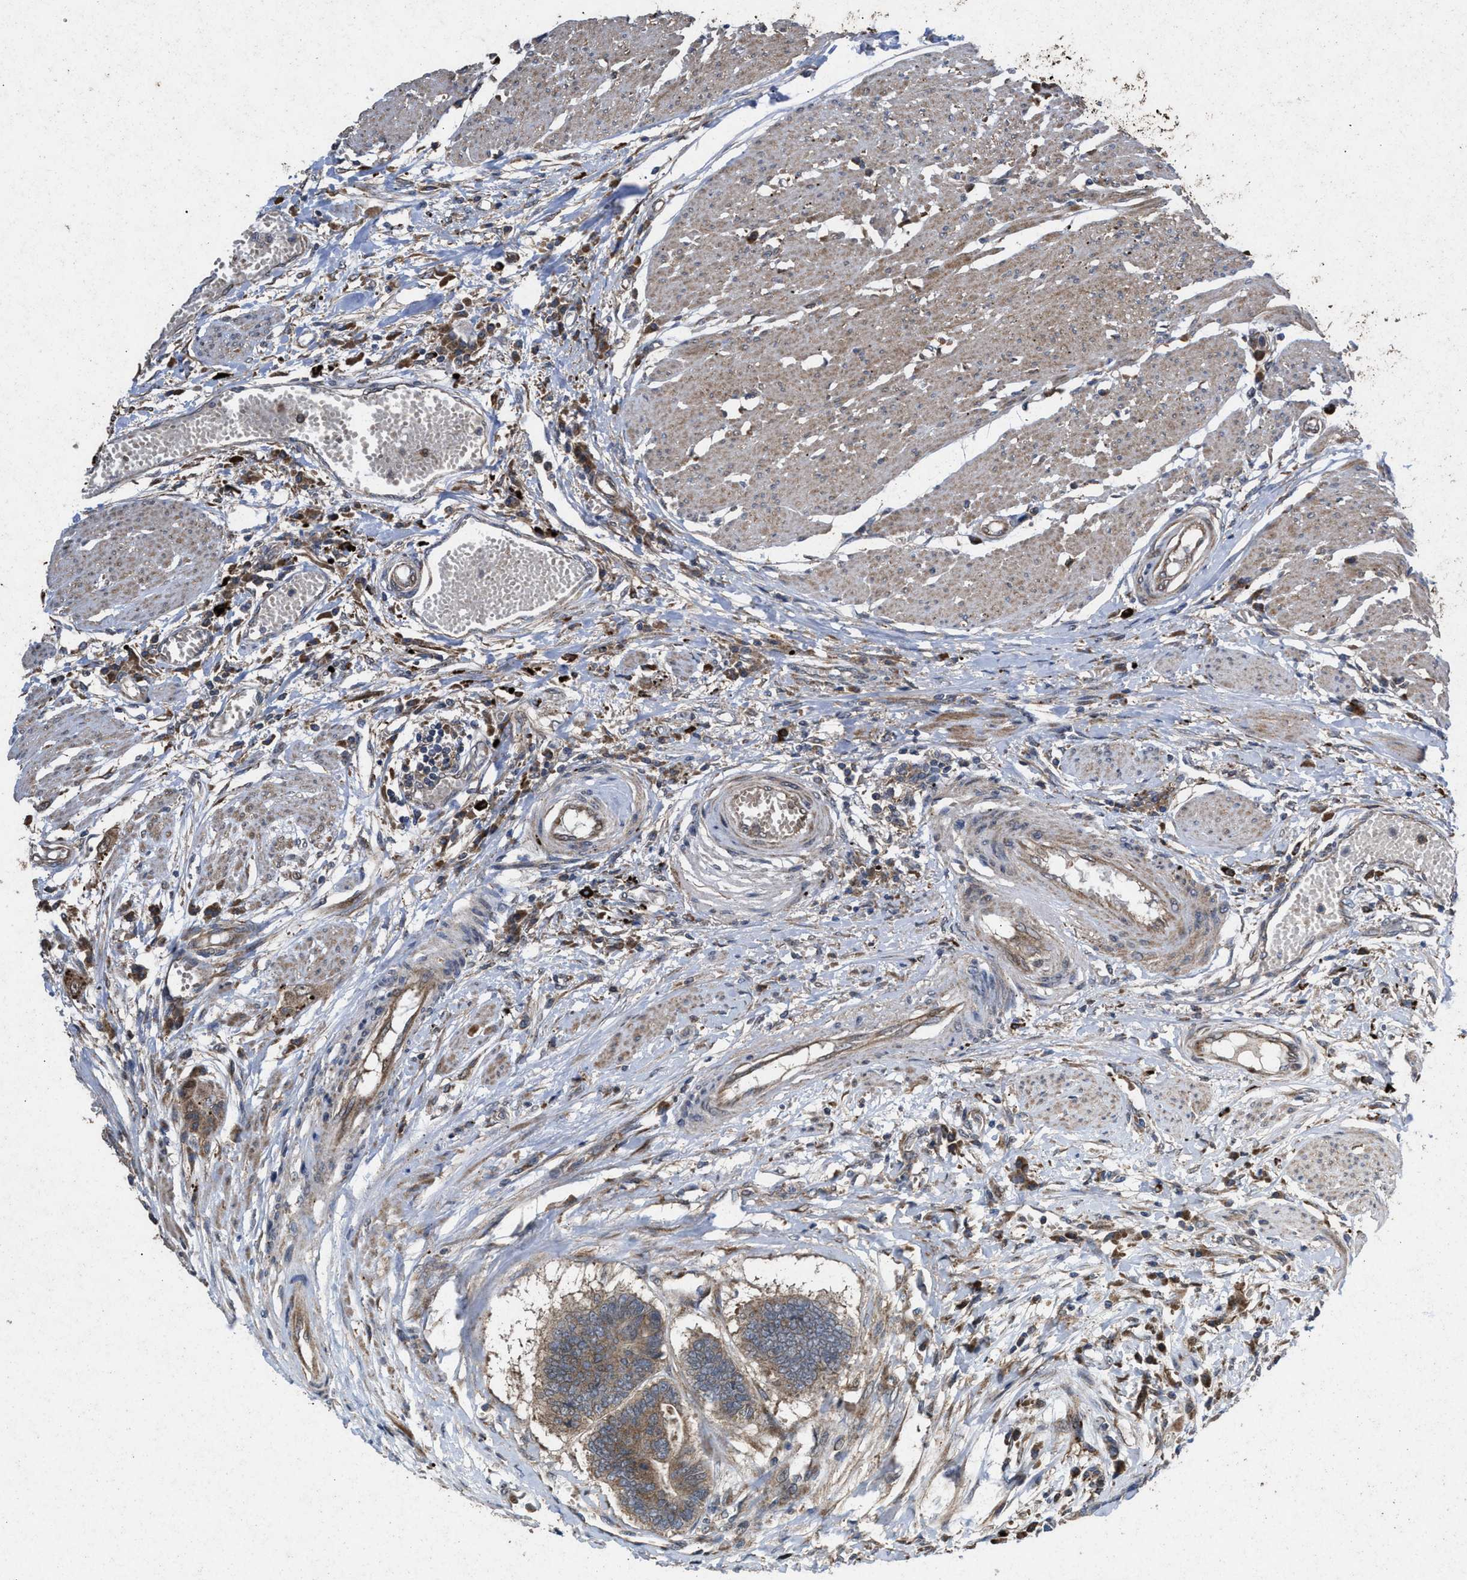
{"staining": {"intensity": "moderate", "quantity": ">75%", "location": "cytoplasmic/membranous"}, "tissue": "colorectal cancer", "cell_type": "Tumor cells", "image_type": "cancer", "snomed": [{"axis": "morphology", "description": "Adenocarcinoma, NOS"}, {"axis": "topography", "description": "Rectum"}], "caption": "Immunohistochemical staining of colorectal cancer exhibits medium levels of moderate cytoplasmic/membranous protein staining in about >75% of tumor cells.", "gene": "MSI2", "patient": {"sex": "male", "age": 84}}